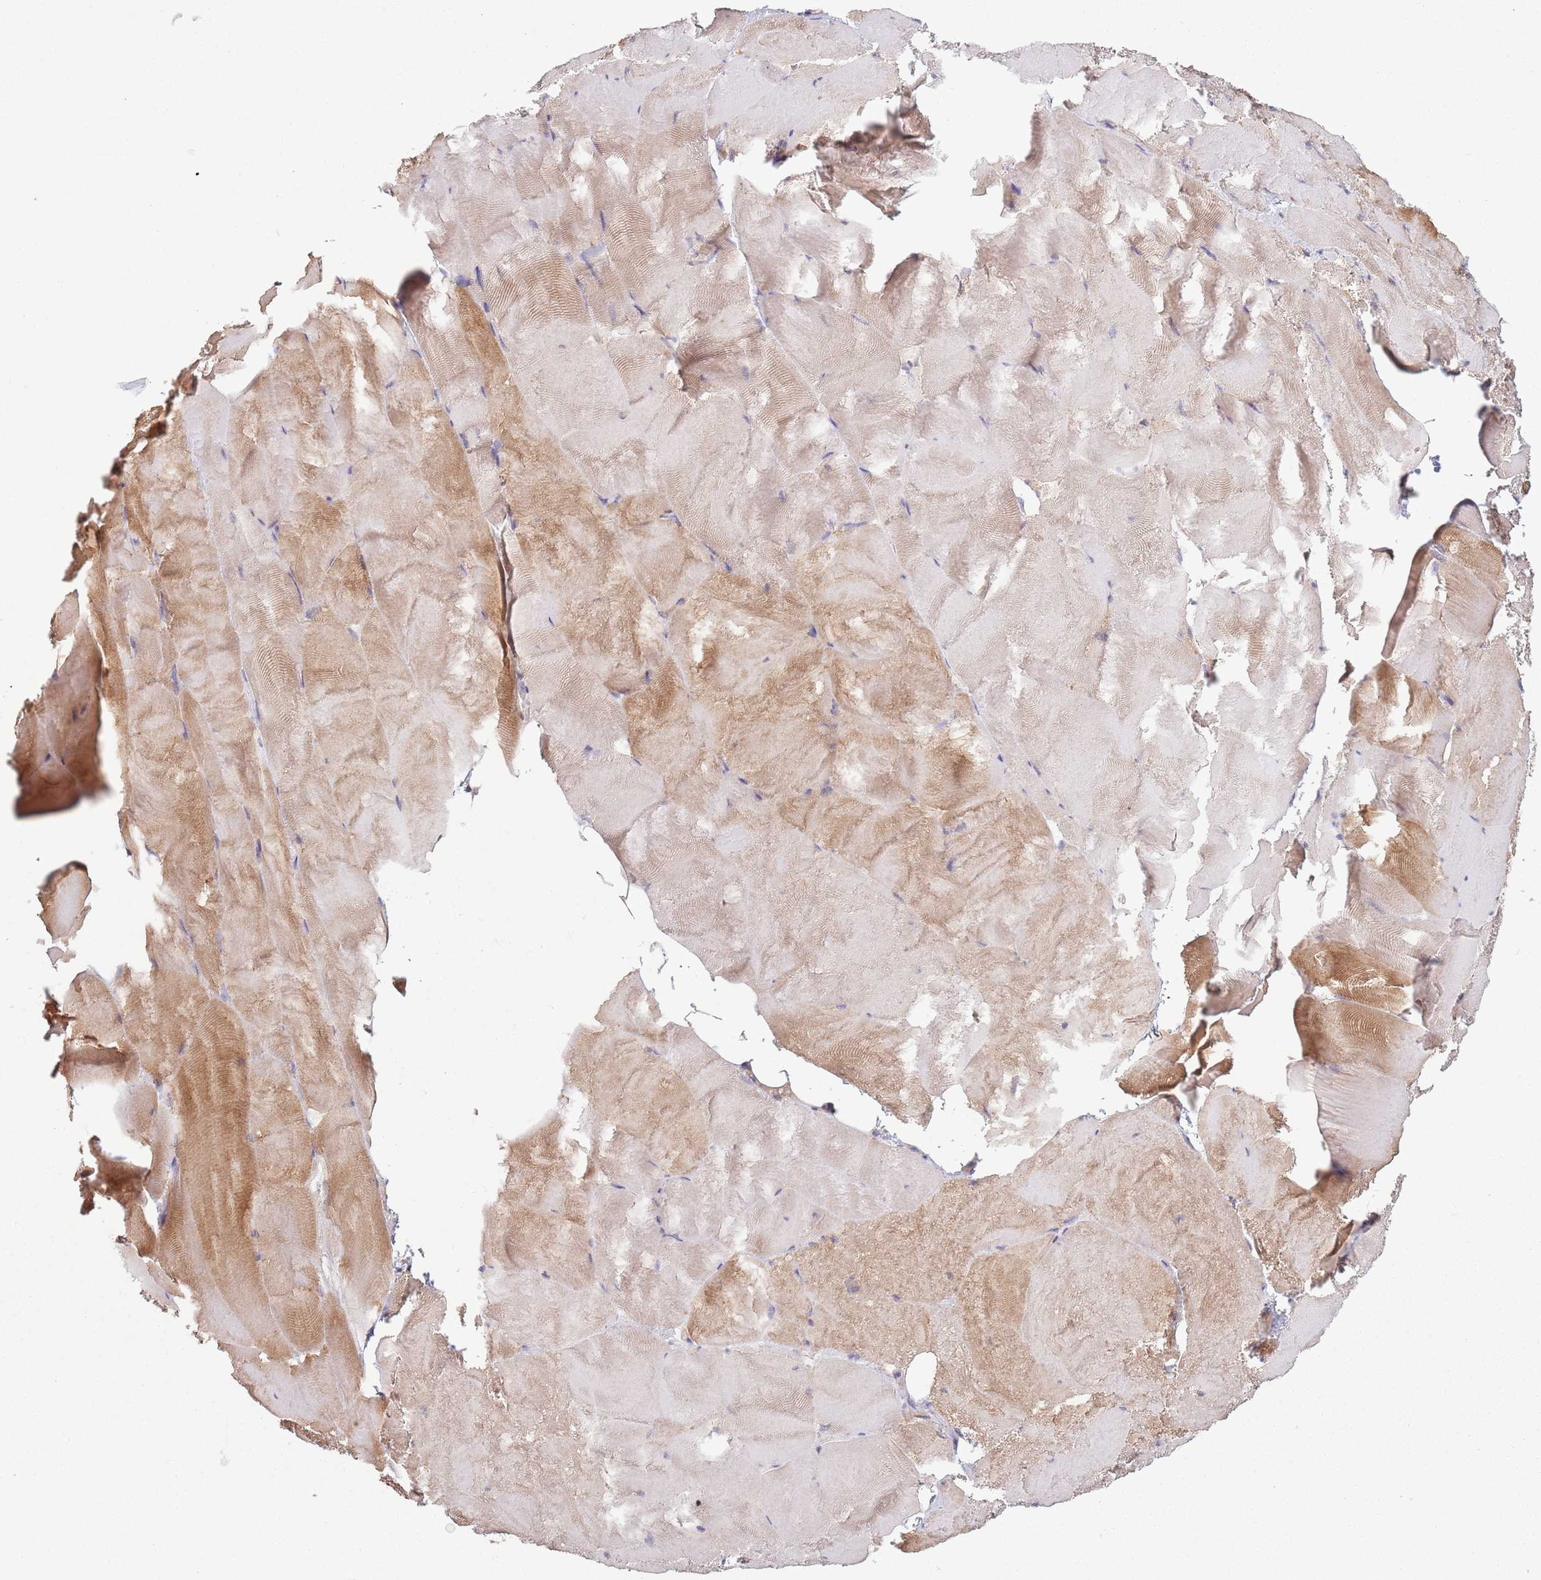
{"staining": {"intensity": "moderate", "quantity": "<25%", "location": "cytoplasmic/membranous"}, "tissue": "skeletal muscle", "cell_type": "Myocytes", "image_type": "normal", "snomed": [{"axis": "morphology", "description": "Normal tissue, NOS"}, {"axis": "topography", "description": "Skeletal muscle"}], "caption": "A brown stain shows moderate cytoplasmic/membranous positivity of a protein in myocytes of unremarkable skeletal muscle. The staining was performed using DAB (3,3'-diaminobenzidine), with brown indicating positive protein expression. Nuclei are stained blue with hematoxylin.", "gene": "COQ5", "patient": {"sex": "female", "age": 64}}